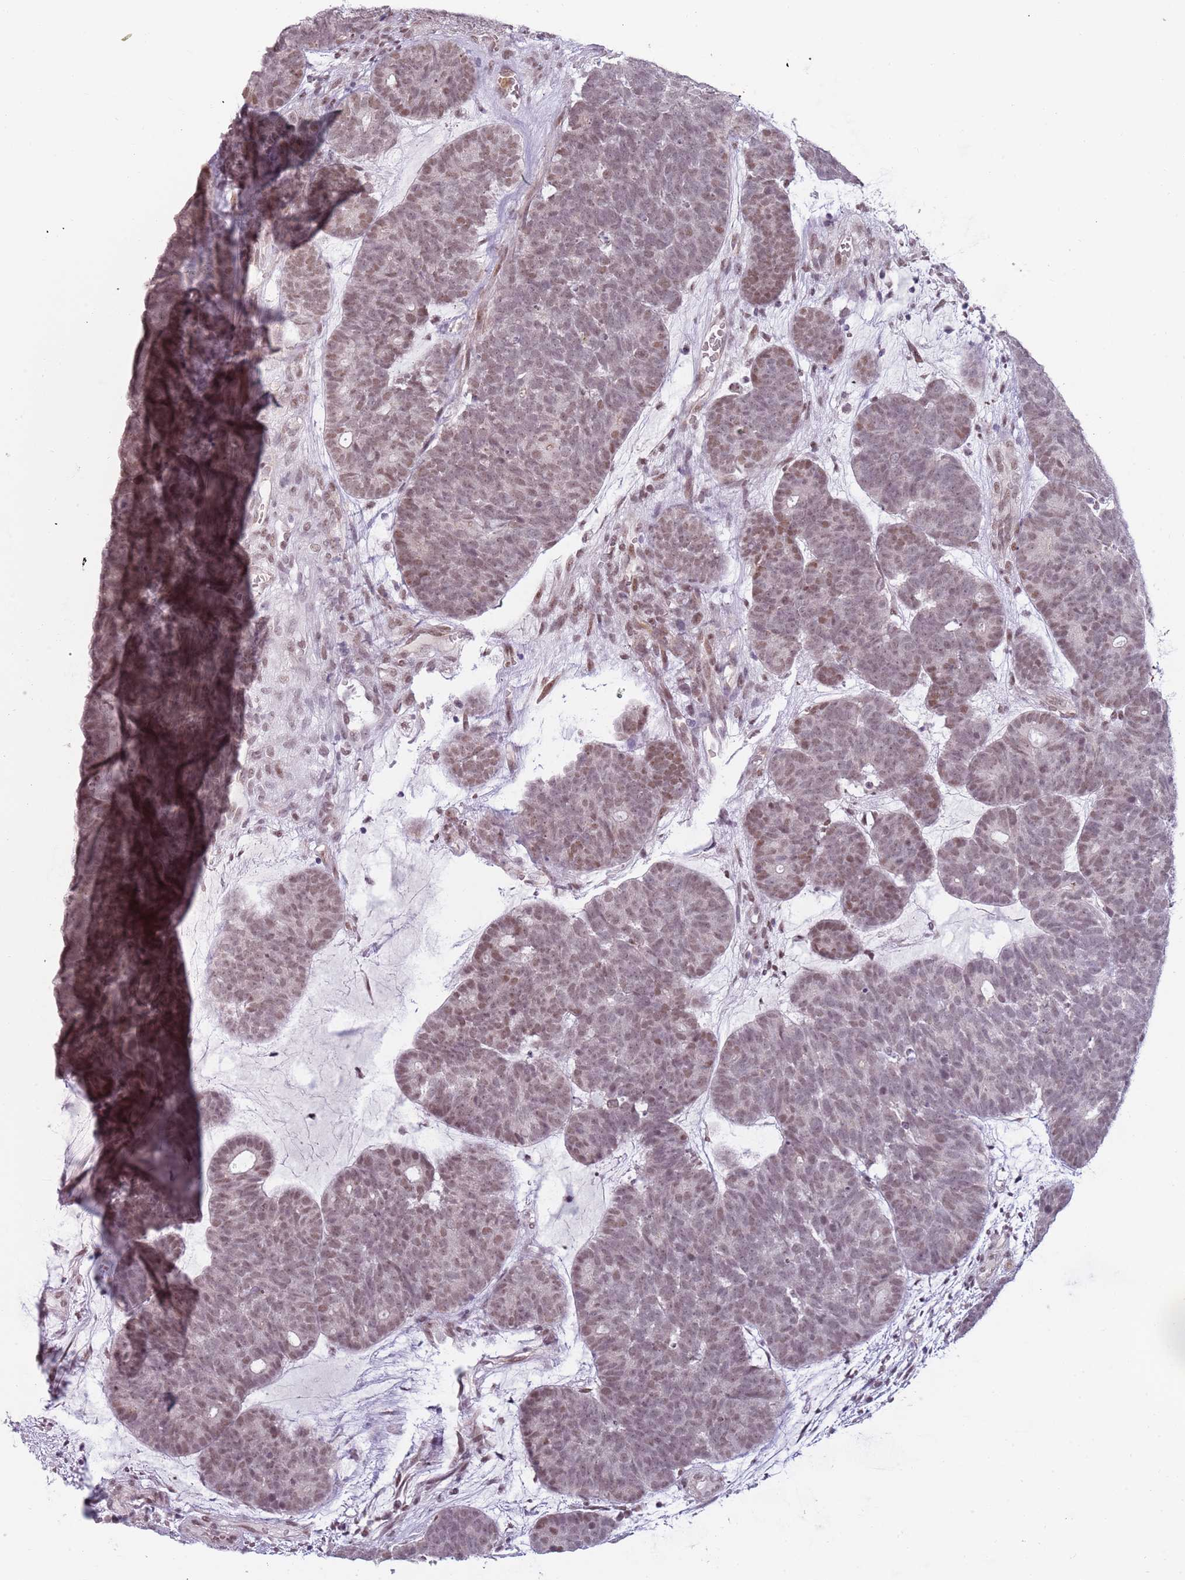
{"staining": {"intensity": "weak", "quantity": ">75%", "location": "nuclear"}, "tissue": "head and neck cancer", "cell_type": "Tumor cells", "image_type": "cancer", "snomed": [{"axis": "morphology", "description": "Adenocarcinoma, NOS"}, {"axis": "topography", "description": "Head-Neck"}], "caption": "IHC staining of head and neck cancer (adenocarcinoma), which reveals low levels of weak nuclear expression in about >75% of tumor cells indicating weak nuclear protein expression. The staining was performed using DAB (brown) for protein detection and nuclei were counterstained in hematoxylin (blue).", "gene": "REXO4", "patient": {"sex": "female", "age": 81}}